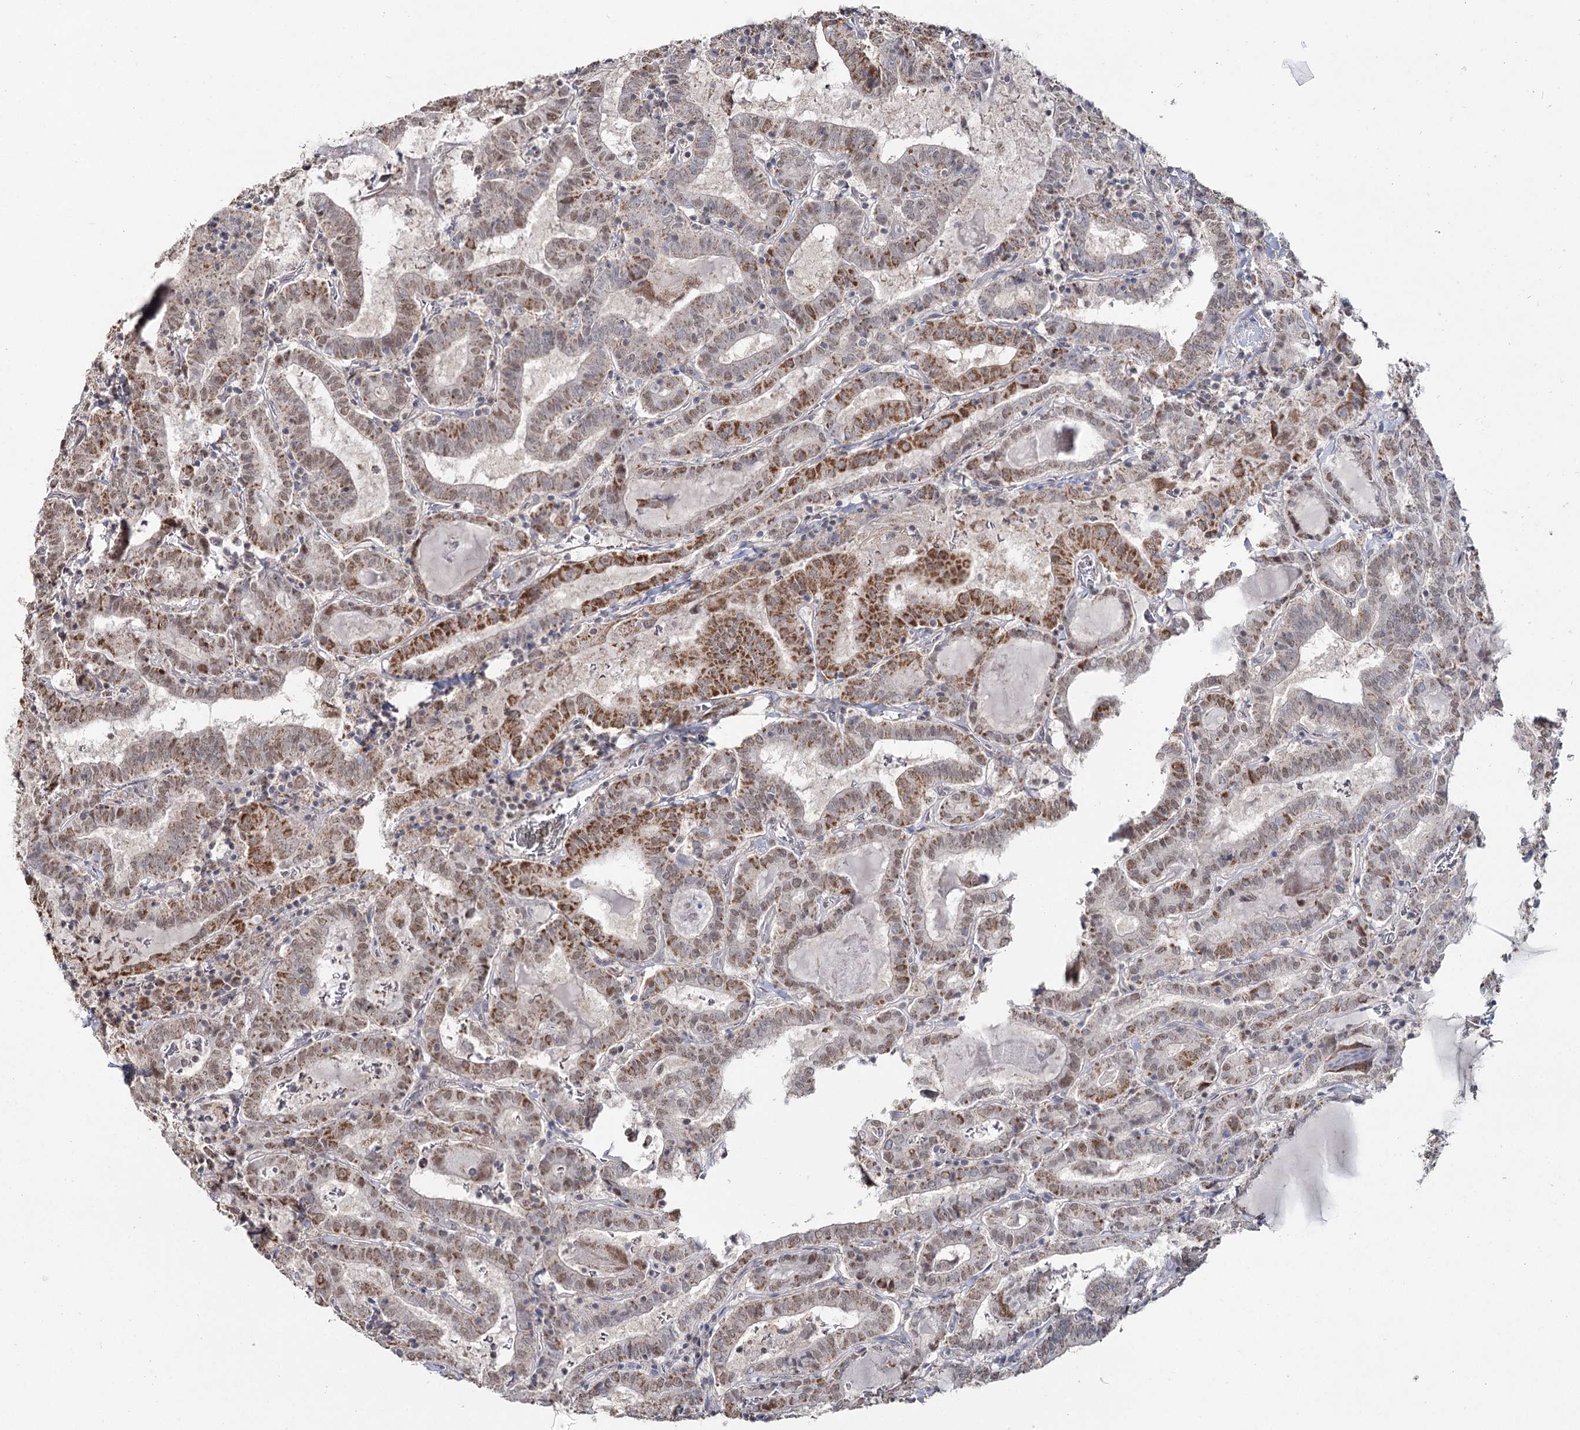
{"staining": {"intensity": "moderate", "quantity": ">75%", "location": "cytoplasmic/membranous,nuclear"}, "tissue": "thyroid cancer", "cell_type": "Tumor cells", "image_type": "cancer", "snomed": [{"axis": "morphology", "description": "Papillary adenocarcinoma, NOS"}, {"axis": "topography", "description": "Thyroid gland"}], "caption": "An immunohistochemistry (IHC) histopathology image of tumor tissue is shown. Protein staining in brown labels moderate cytoplasmic/membranous and nuclear positivity in thyroid cancer within tumor cells. The staining was performed using DAB (3,3'-diaminobenzidine), with brown indicating positive protein expression. Nuclei are stained blue with hematoxylin.", "gene": "PDHX", "patient": {"sex": "female", "age": 72}}